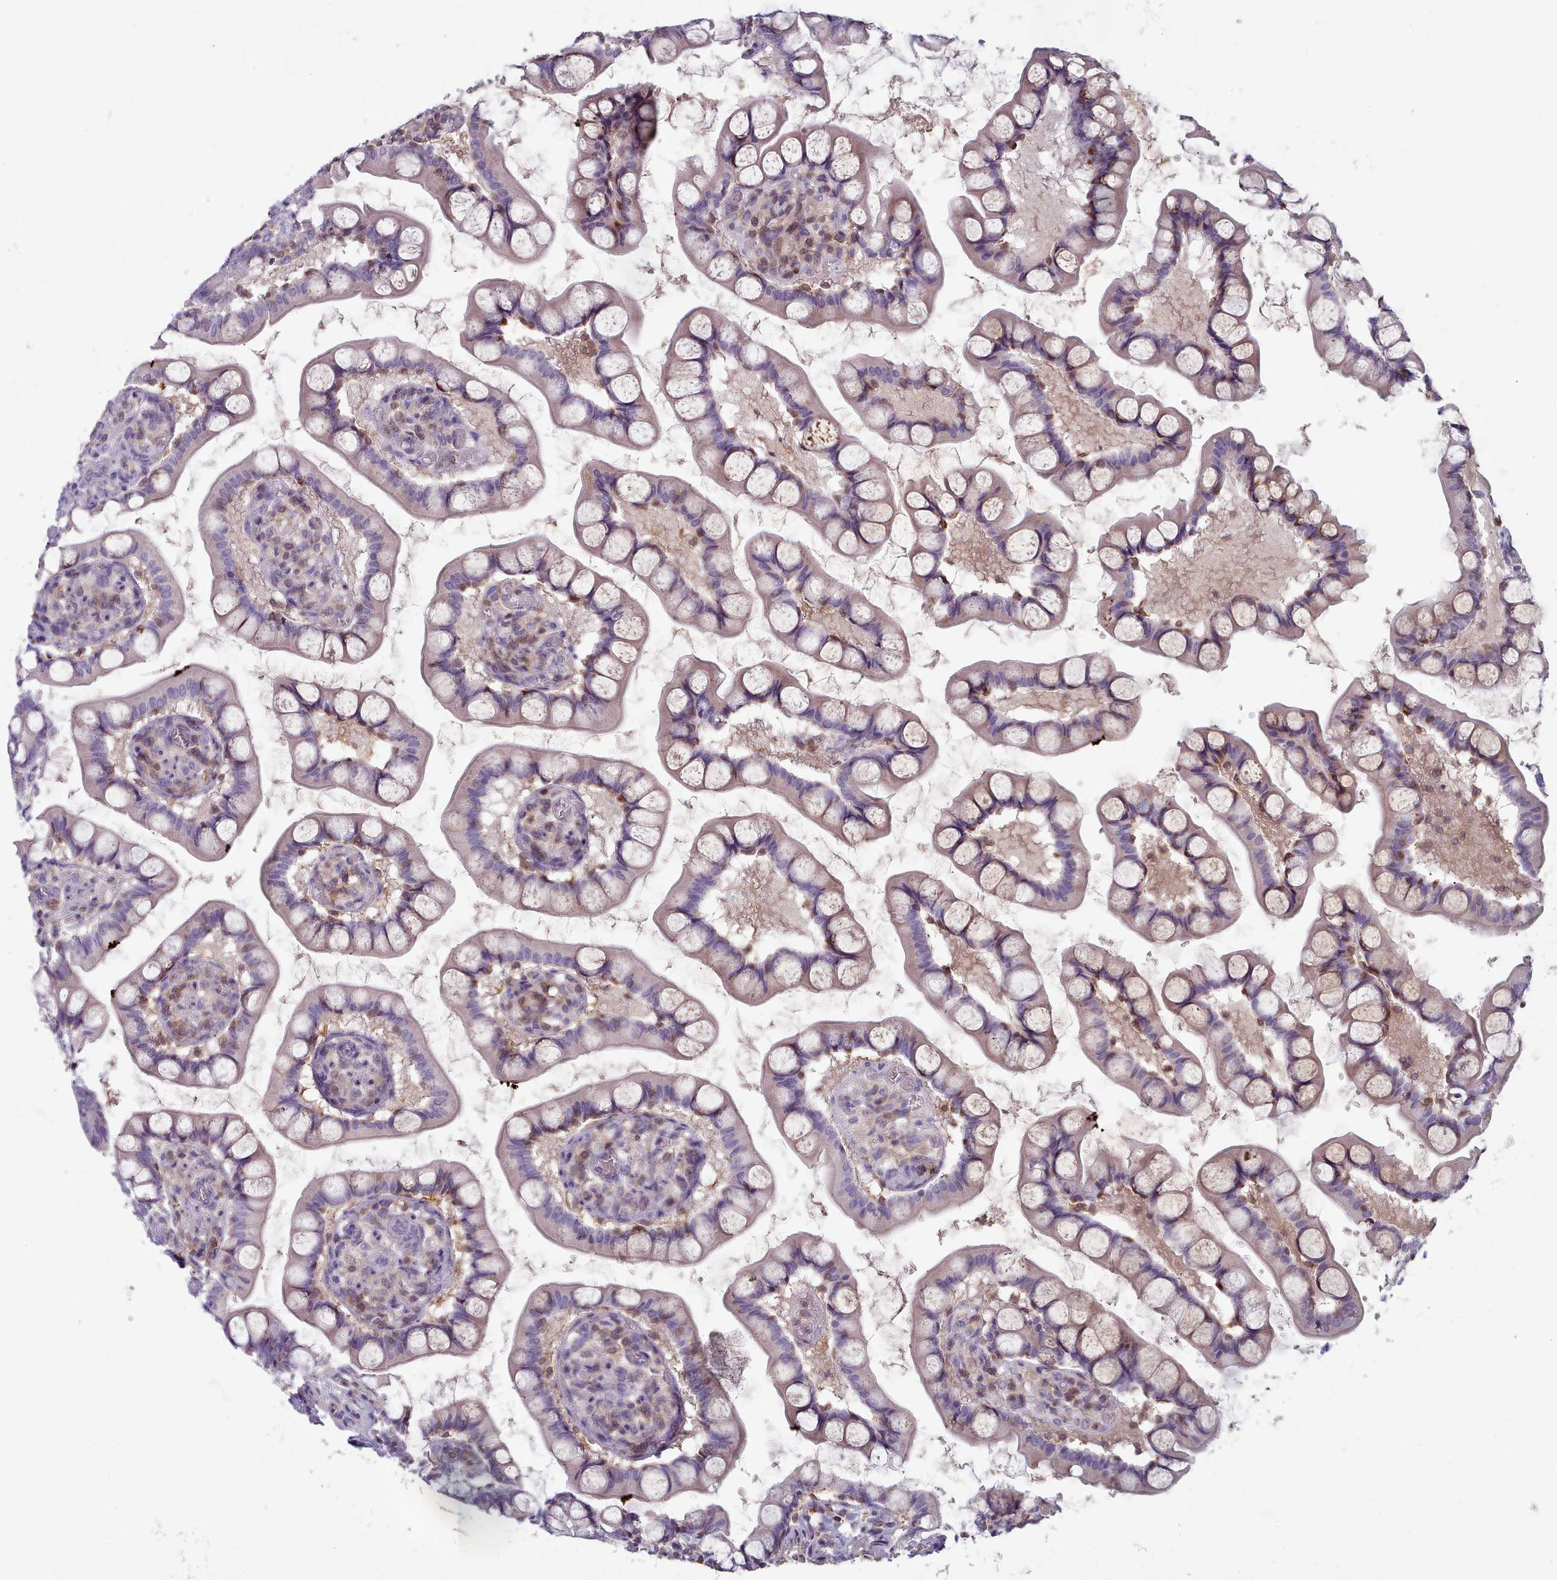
{"staining": {"intensity": "weak", "quantity": "25%-75%", "location": "cytoplasmic/membranous"}, "tissue": "small intestine", "cell_type": "Glandular cells", "image_type": "normal", "snomed": [{"axis": "morphology", "description": "Normal tissue, NOS"}, {"axis": "topography", "description": "Small intestine"}], "caption": "Immunohistochemical staining of normal small intestine reveals 25%-75% levels of weak cytoplasmic/membranous protein positivity in approximately 25%-75% of glandular cells.", "gene": "RAC1", "patient": {"sex": "male", "age": 52}}